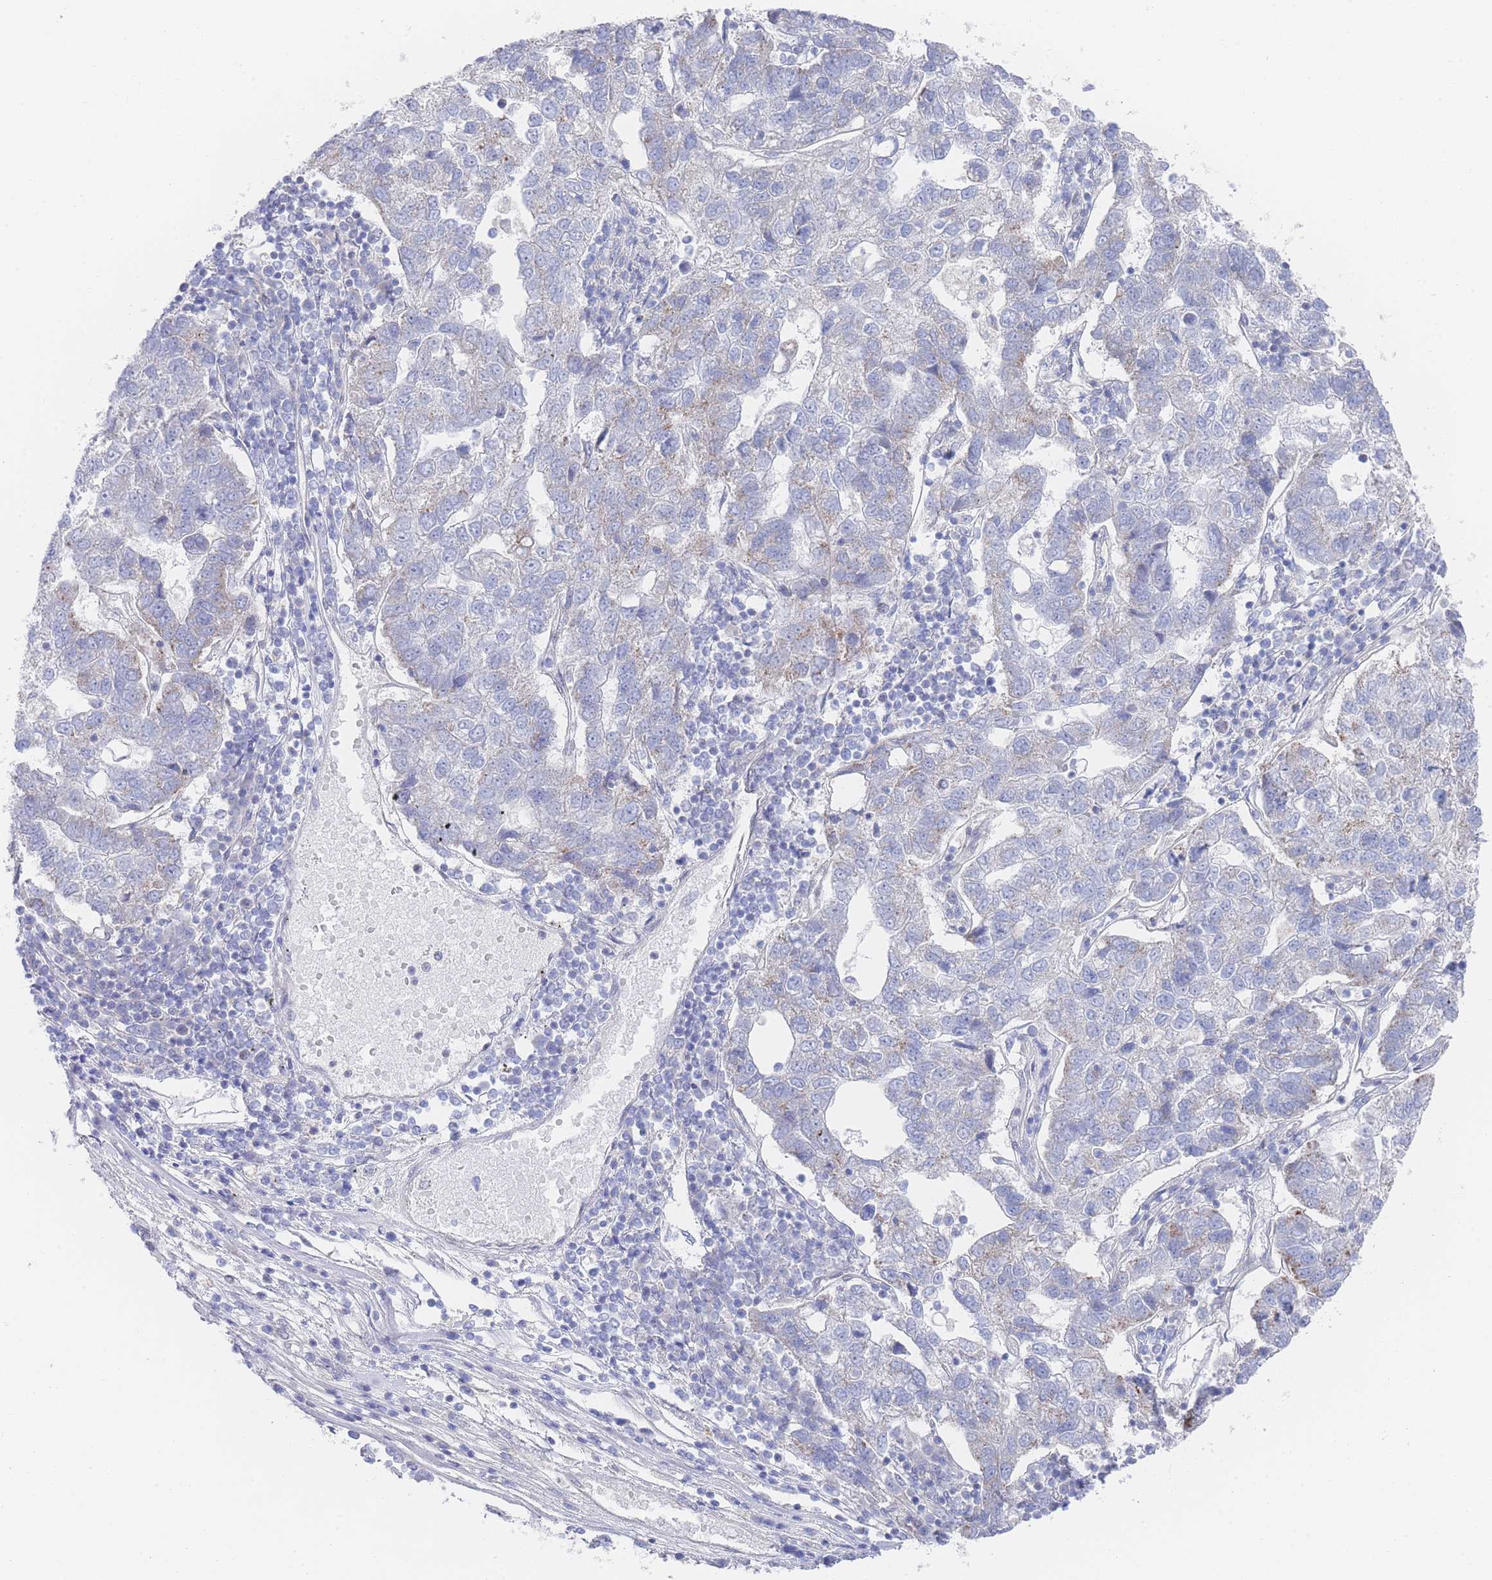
{"staining": {"intensity": "weak", "quantity": "<25%", "location": "cytoplasmic/membranous"}, "tissue": "pancreatic cancer", "cell_type": "Tumor cells", "image_type": "cancer", "snomed": [{"axis": "morphology", "description": "Adenocarcinoma, NOS"}, {"axis": "topography", "description": "Pancreas"}], "caption": "IHC histopathology image of pancreatic adenocarcinoma stained for a protein (brown), which reveals no positivity in tumor cells.", "gene": "ZNF142", "patient": {"sex": "female", "age": 61}}